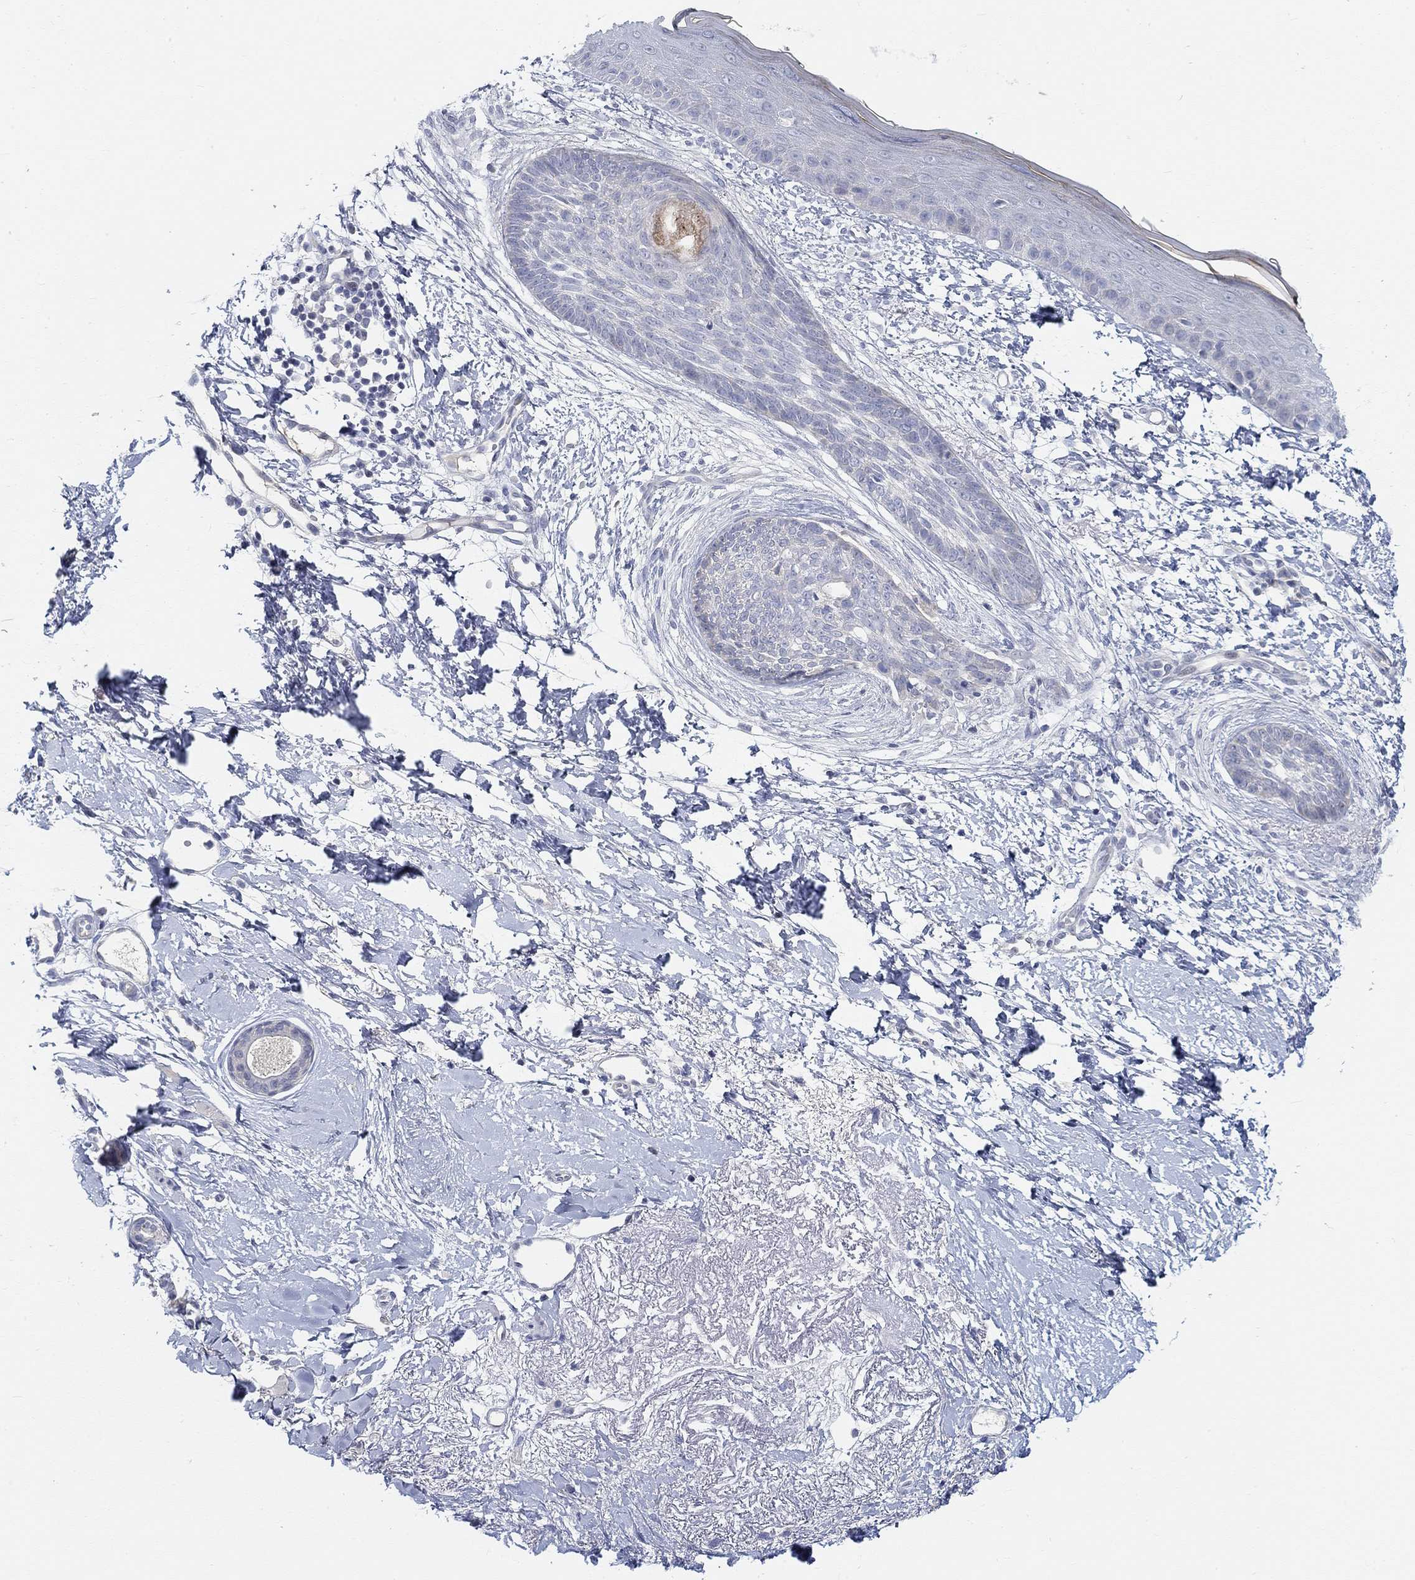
{"staining": {"intensity": "negative", "quantity": "none", "location": "none"}, "tissue": "skin cancer", "cell_type": "Tumor cells", "image_type": "cancer", "snomed": [{"axis": "morphology", "description": "Normal tissue, NOS"}, {"axis": "morphology", "description": "Basal cell carcinoma"}, {"axis": "topography", "description": "Skin"}], "caption": "This is an immunohistochemistry photomicrograph of human skin cancer (basal cell carcinoma). There is no positivity in tumor cells.", "gene": "SNTG2", "patient": {"sex": "male", "age": 84}}